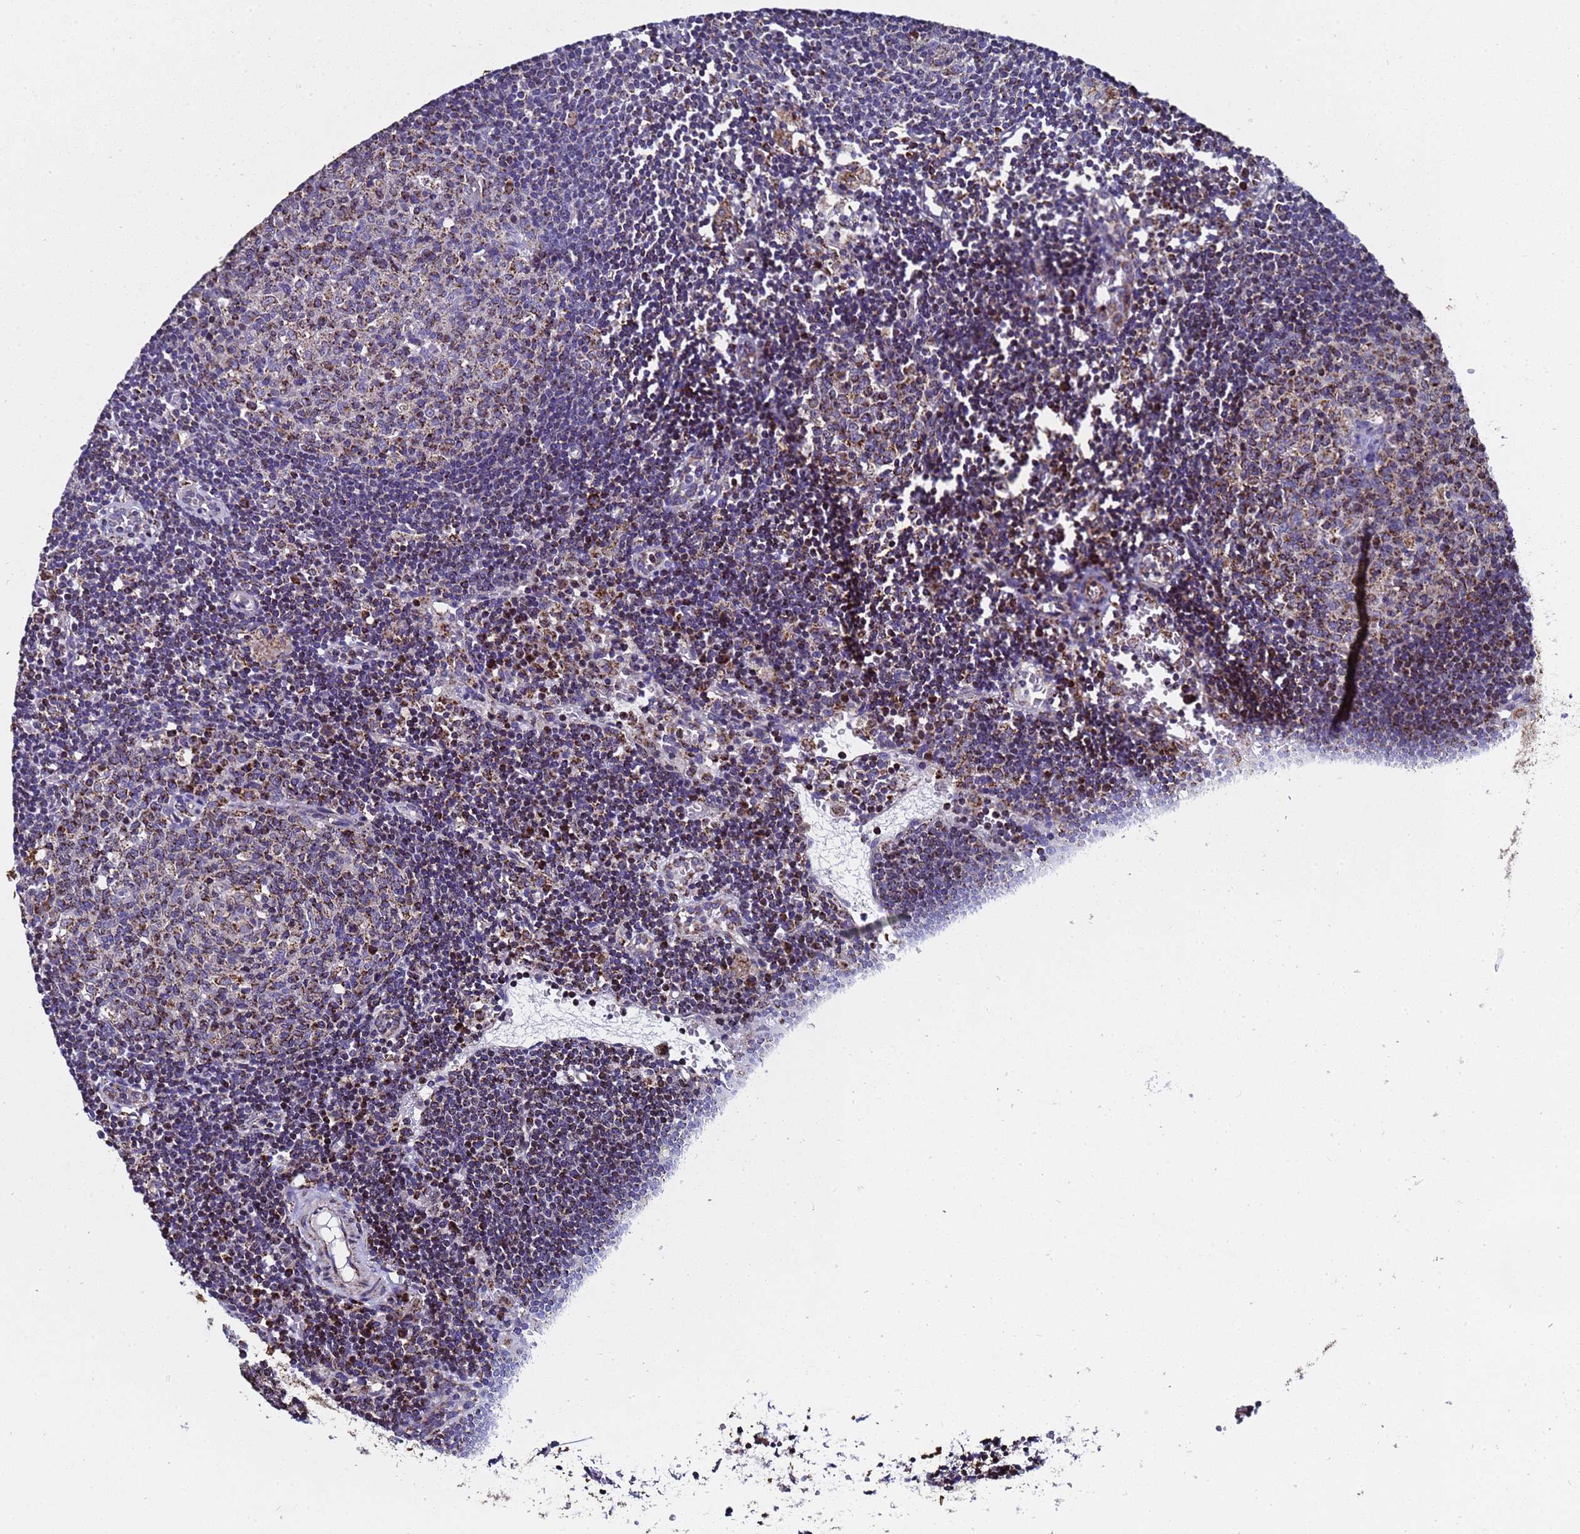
{"staining": {"intensity": "moderate", "quantity": ">75%", "location": "cytoplasmic/membranous"}, "tissue": "lymph node", "cell_type": "Germinal center cells", "image_type": "normal", "snomed": [{"axis": "morphology", "description": "Normal tissue, NOS"}, {"axis": "topography", "description": "Lymph node"}], "caption": "DAB (3,3'-diaminobenzidine) immunohistochemical staining of normal lymph node exhibits moderate cytoplasmic/membranous protein positivity in about >75% of germinal center cells.", "gene": "MRPS12", "patient": {"sex": "male", "age": 62}}